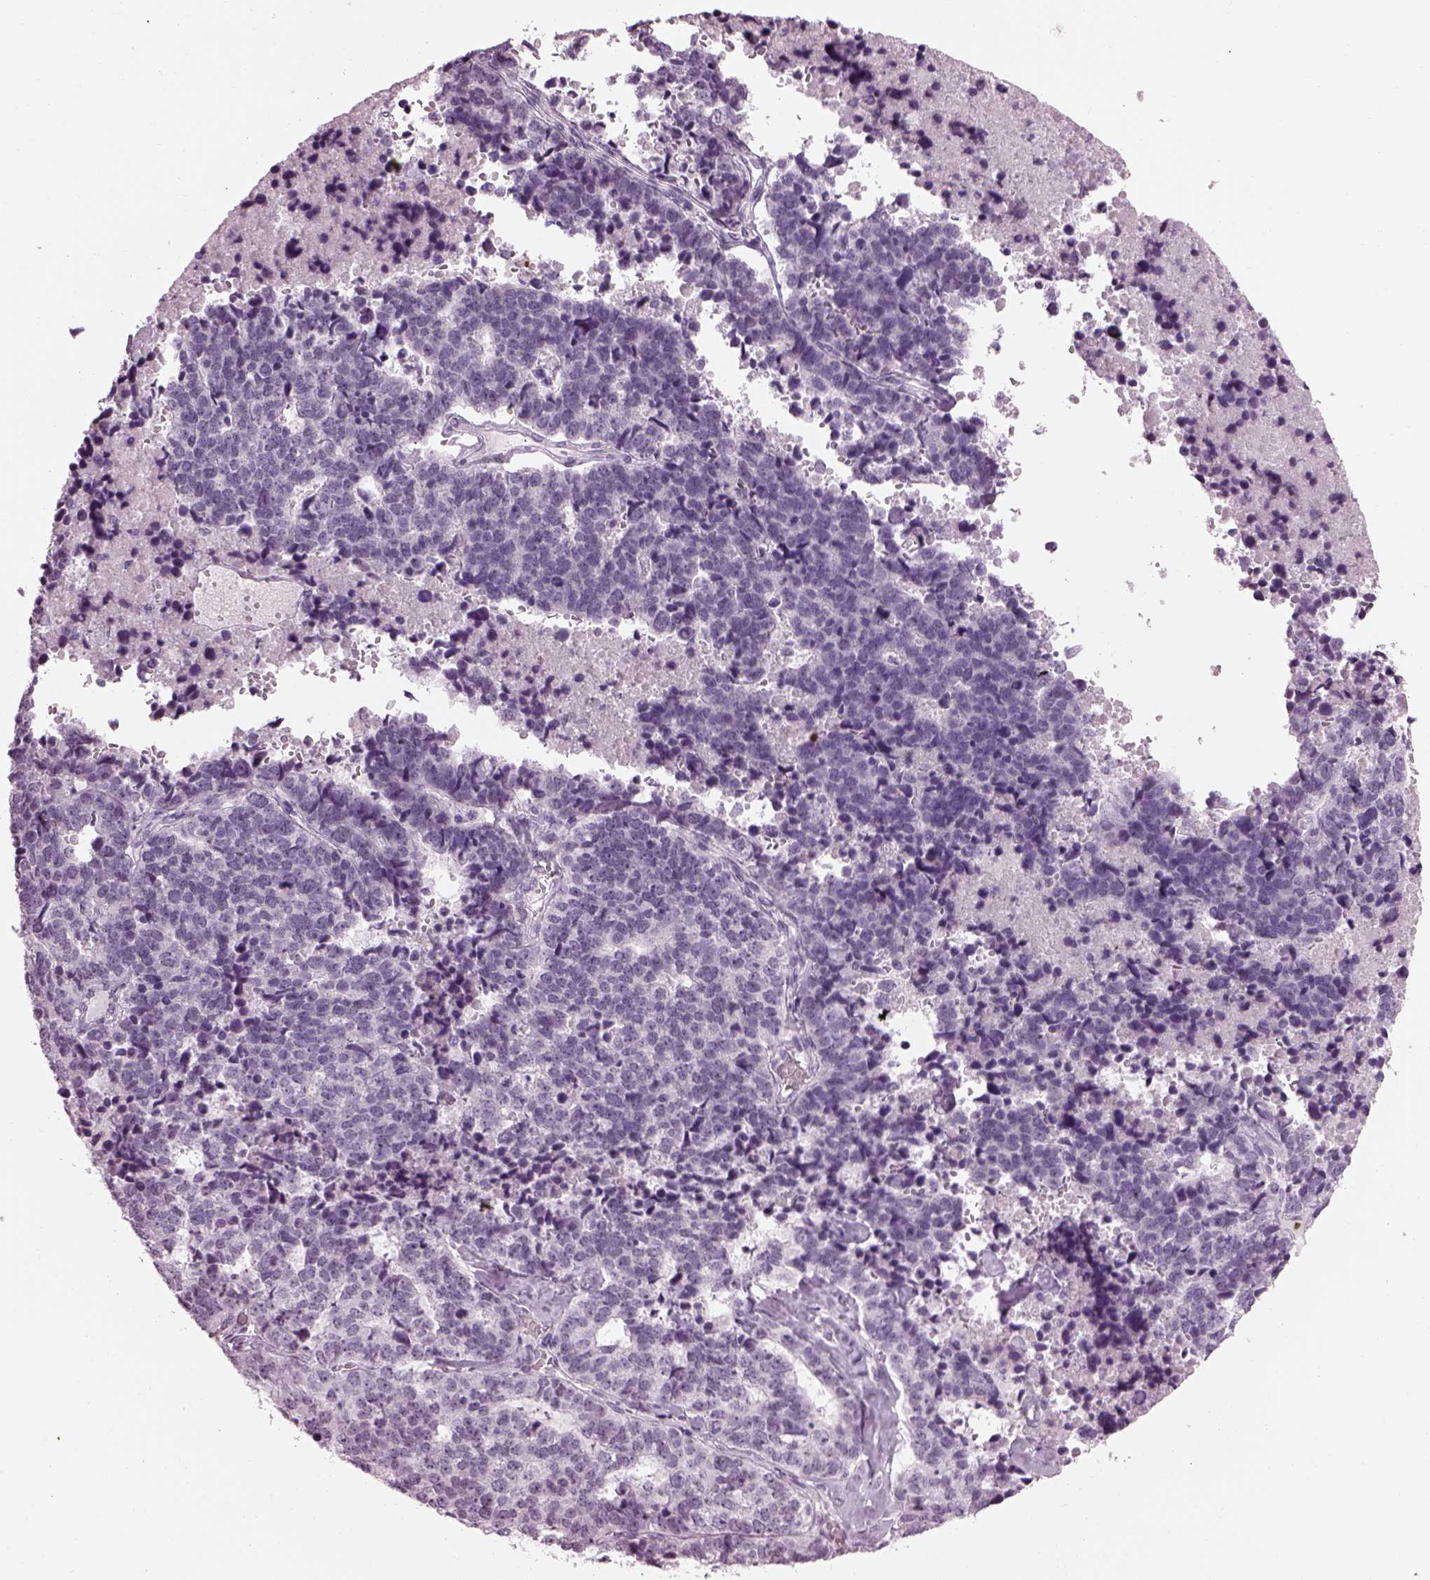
{"staining": {"intensity": "negative", "quantity": "none", "location": "none"}, "tissue": "stomach cancer", "cell_type": "Tumor cells", "image_type": "cancer", "snomed": [{"axis": "morphology", "description": "Adenocarcinoma, NOS"}, {"axis": "topography", "description": "Stomach"}], "caption": "DAB immunohistochemical staining of stomach adenocarcinoma demonstrates no significant expression in tumor cells.", "gene": "ADGRG2", "patient": {"sex": "male", "age": 69}}